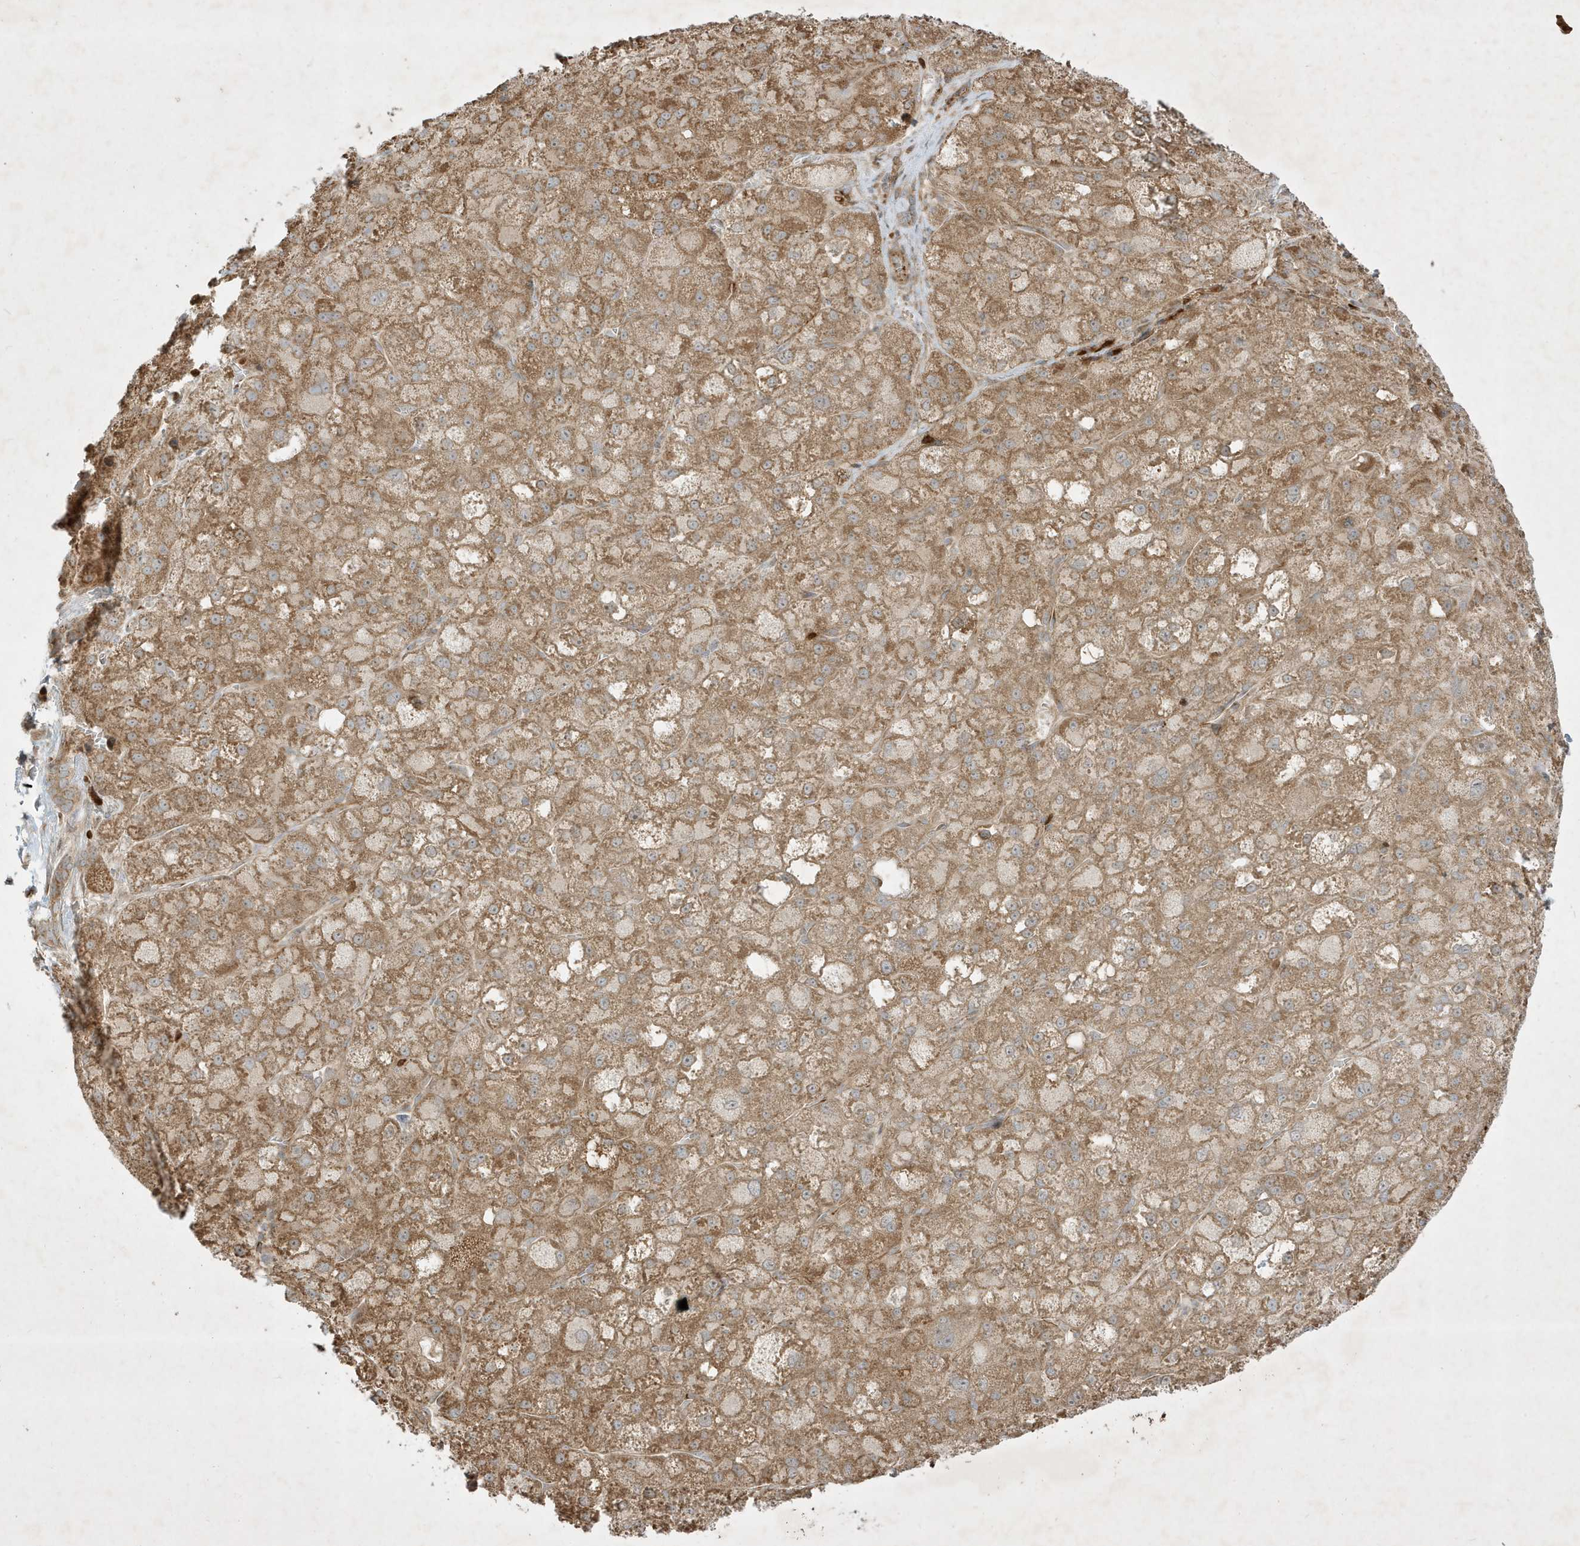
{"staining": {"intensity": "moderate", "quantity": ">75%", "location": "cytoplasmic/membranous"}, "tissue": "liver cancer", "cell_type": "Tumor cells", "image_type": "cancer", "snomed": [{"axis": "morphology", "description": "Carcinoma, Hepatocellular, NOS"}, {"axis": "topography", "description": "Liver"}], "caption": "High-magnification brightfield microscopy of liver hepatocellular carcinoma stained with DAB (brown) and counterstained with hematoxylin (blue). tumor cells exhibit moderate cytoplasmic/membranous positivity is seen in approximately>75% of cells.", "gene": "IFT57", "patient": {"sex": "male", "age": 57}}